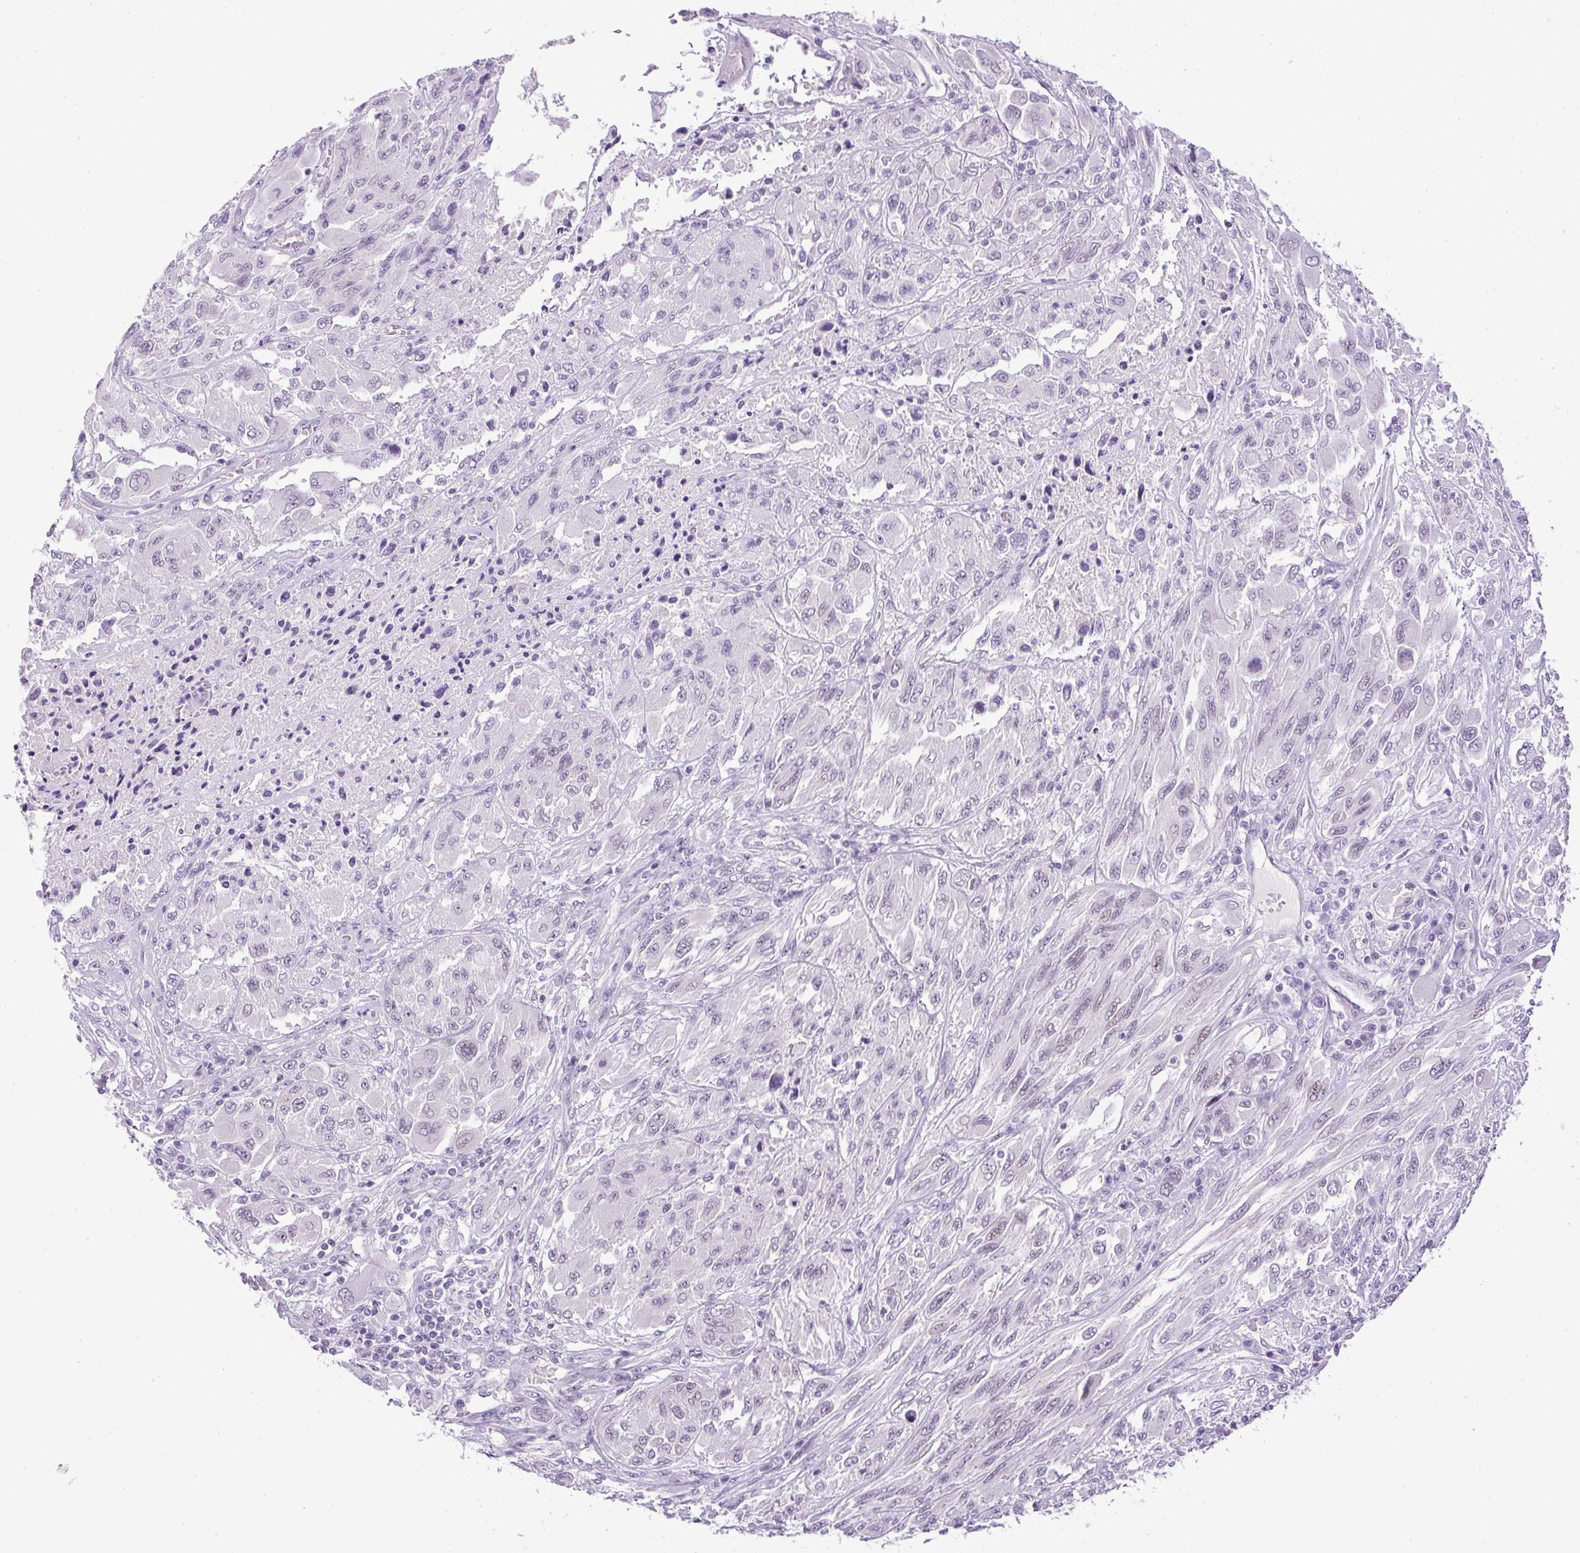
{"staining": {"intensity": "negative", "quantity": "none", "location": "none"}, "tissue": "melanoma", "cell_type": "Tumor cells", "image_type": "cancer", "snomed": [{"axis": "morphology", "description": "Malignant melanoma, NOS"}, {"axis": "topography", "description": "Skin"}], "caption": "Tumor cells show no significant protein expression in melanoma.", "gene": "RHBDD2", "patient": {"sex": "female", "age": 91}}